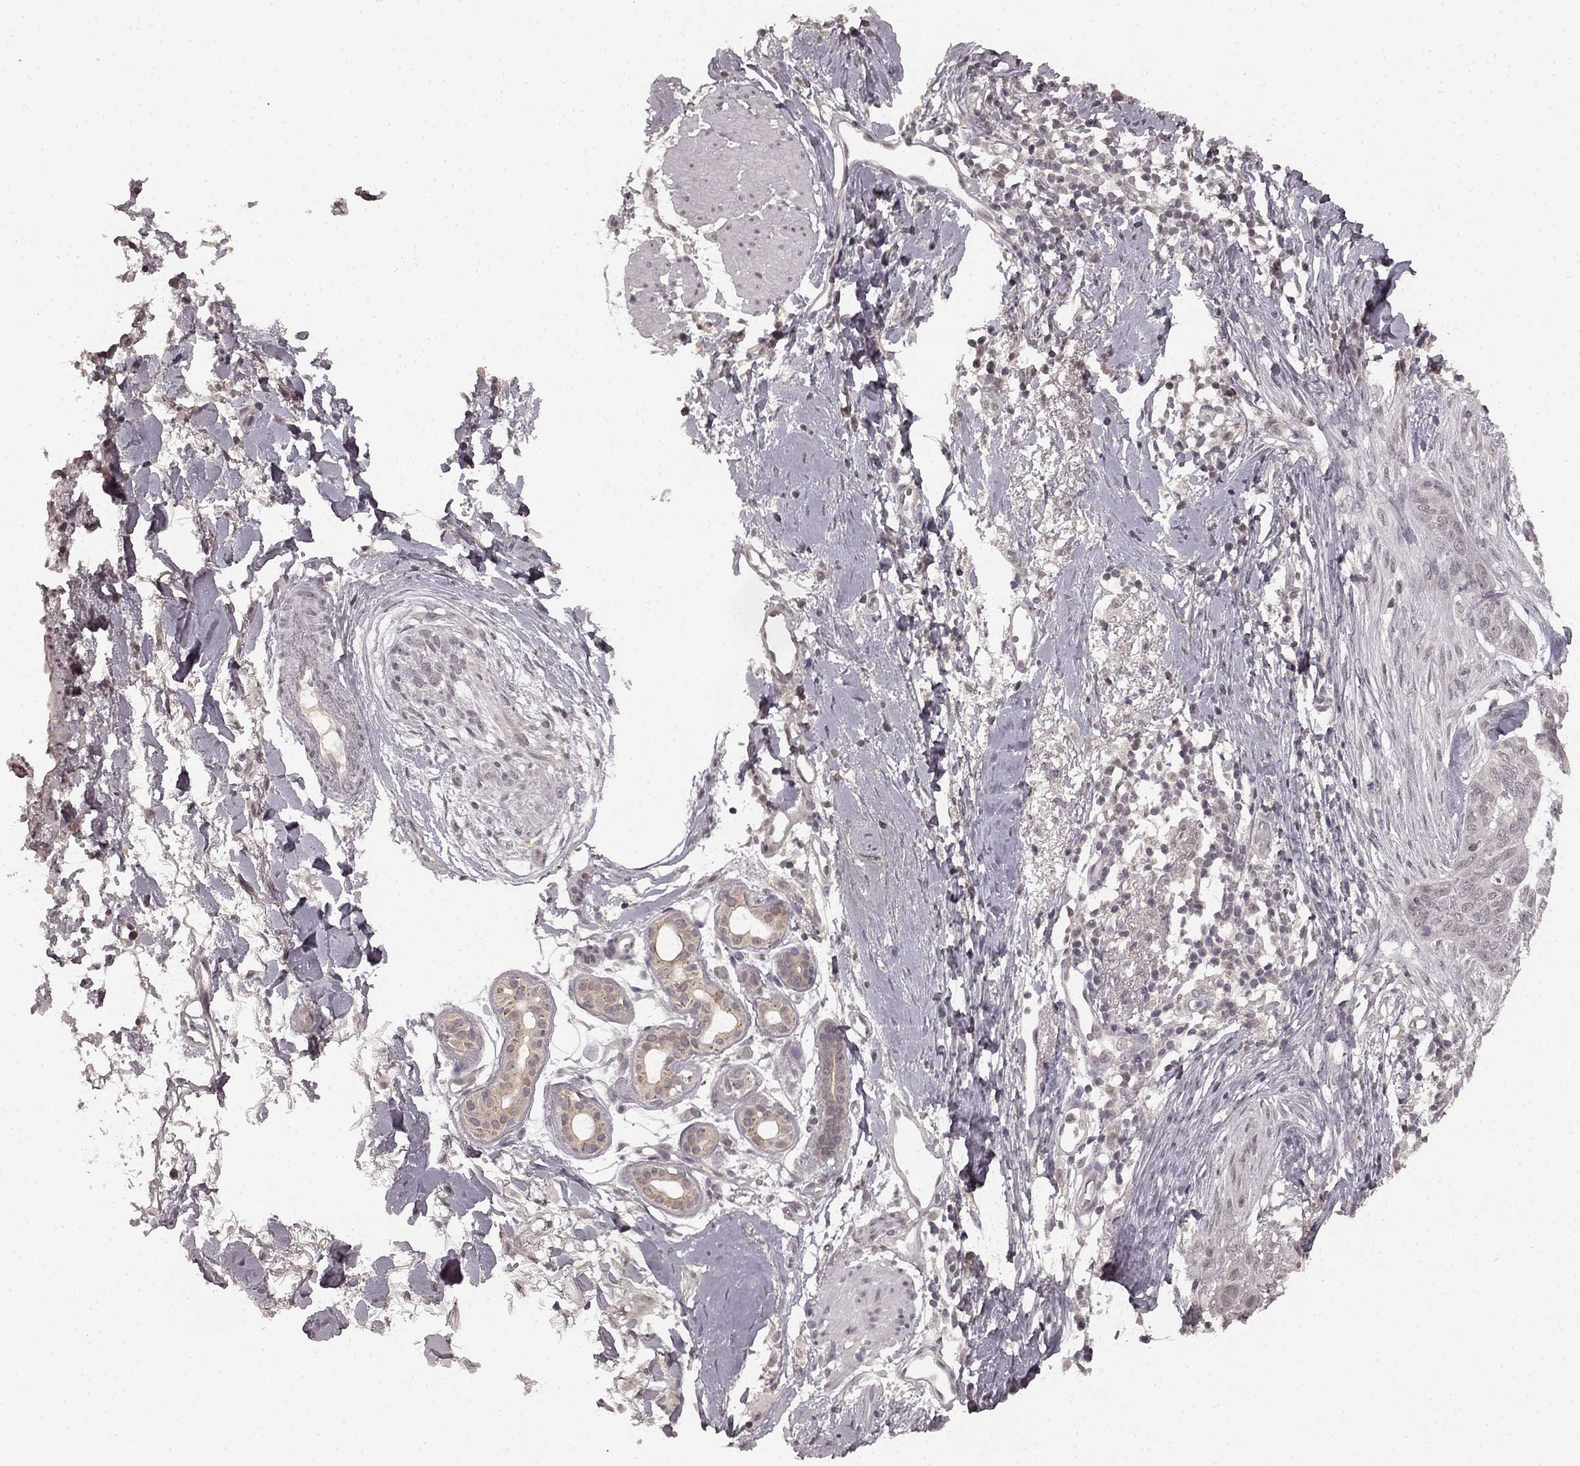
{"staining": {"intensity": "weak", "quantity": "25%-75%", "location": "cytoplasmic/membranous"}, "tissue": "skin cancer", "cell_type": "Tumor cells", "image_type": "cancer", "snomed": [{"axis": "morphology", "description": "Normal tissue, NOS"}, {"axis": "morphology", "description": "Basal cell carcinoma"}, {"axis": "topography", "description": "Skin"}], "caption": "An immunohistochemistry image of neoplastic tissue is shown. Protein staining in brown labels weak cytoplasmic/membranous positivity in skin basal cell carcinoma within tumor cells.", "gene": "HCN4", "patient": {"sex": "male", "age": 84}}